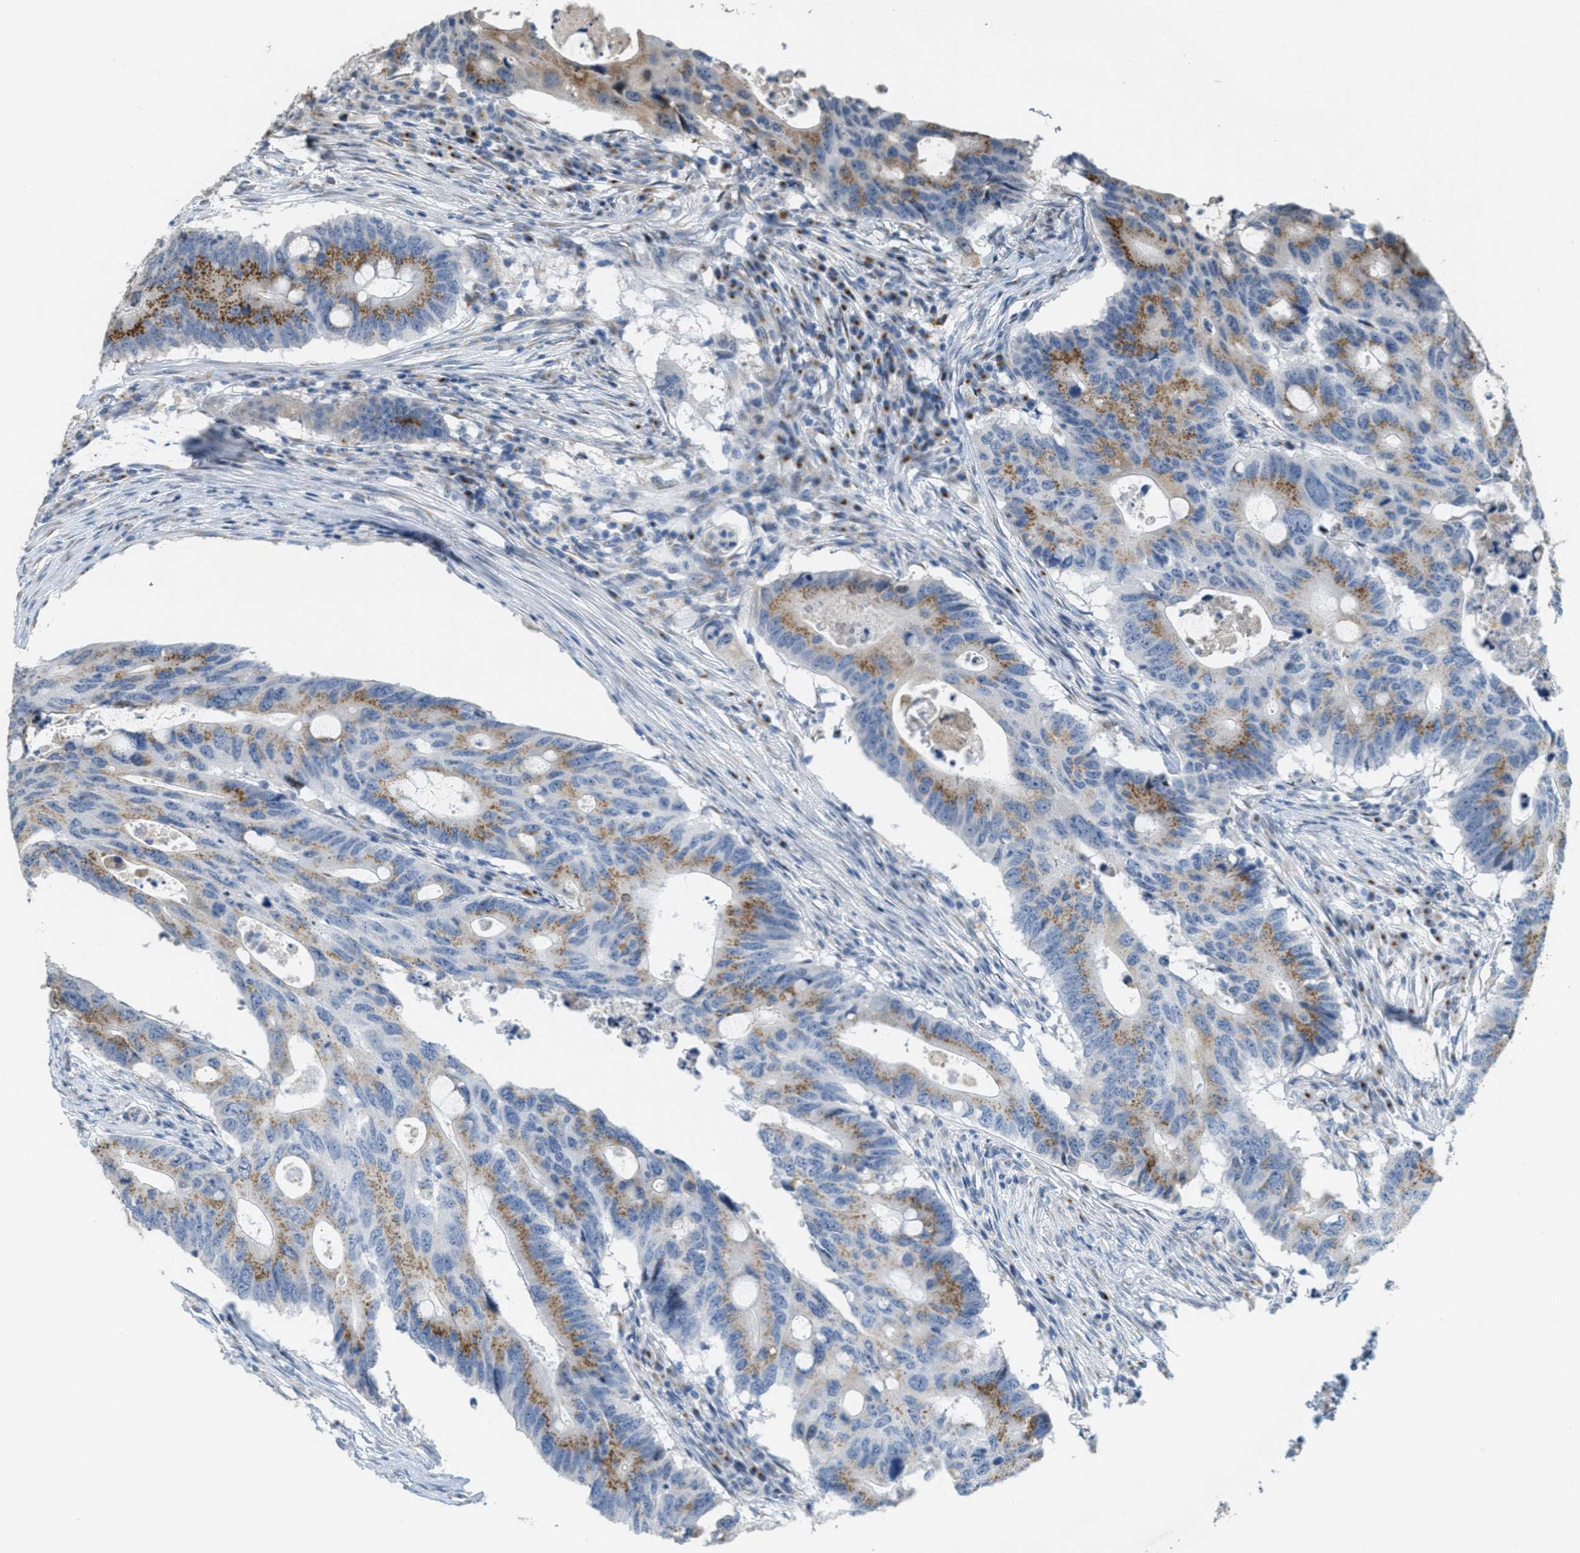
{"staining": {"intensity": "moderate", "quantity": ">75%", "location": "cytoplasmic/membranous"}, "tissue": "colorectal cancer", "cell_type": "Tumor cells", "image_type": "cancer", "snomed": [{"axis": "morphology", "description": "Adenocarcinoma, NOS"}, {"axis": "topography", "description": "Colon"}], "caption": "A brown stain shows moderate cytoplasmic/membranous positivity of a protein in human colorectal adenocarcinoma tumor cells.", "gene": "ZFPL1", "patient": {"sex": "male", "age": 71}}